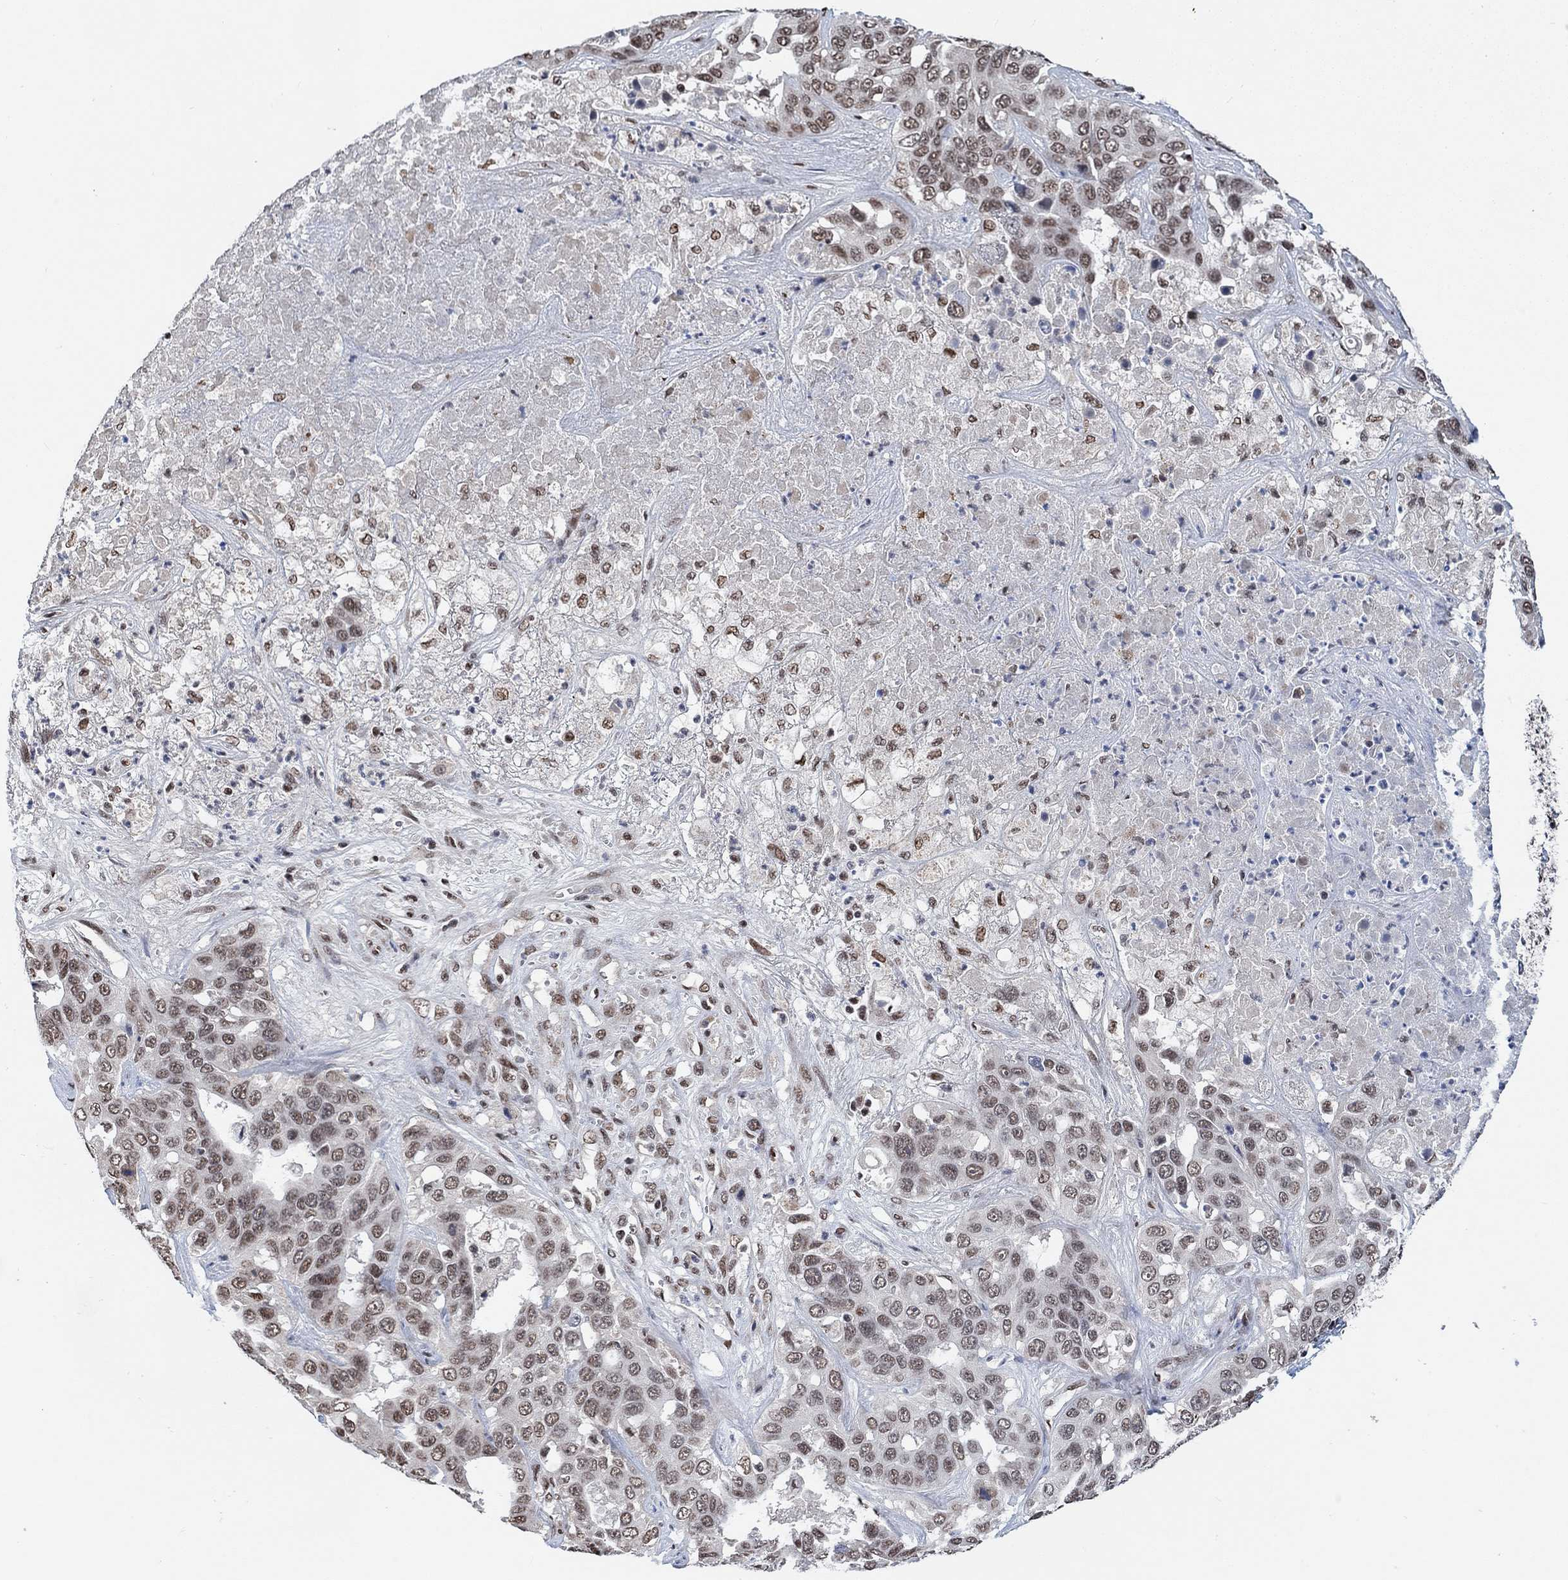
{"staining": {"intensity": "moderate", "quantity": ">75%", "location": "nuclear"}, "tissue": "liver cancer", "cell_type": "Tumor cells", "image_type": "cancer", "snomed": [{"axis": "morphology", "description": "Cholangiocarcinoma"}, {"axis": "topography", "description": "Liver"}], "caption": "Protein analysis of cholangiocarcinoma (liver) tissue exhibits moderate nuclear expression in approximately >75% of tumor cells.", "gene": "USP39", "patient": {"sex": "female", "age": 52}}